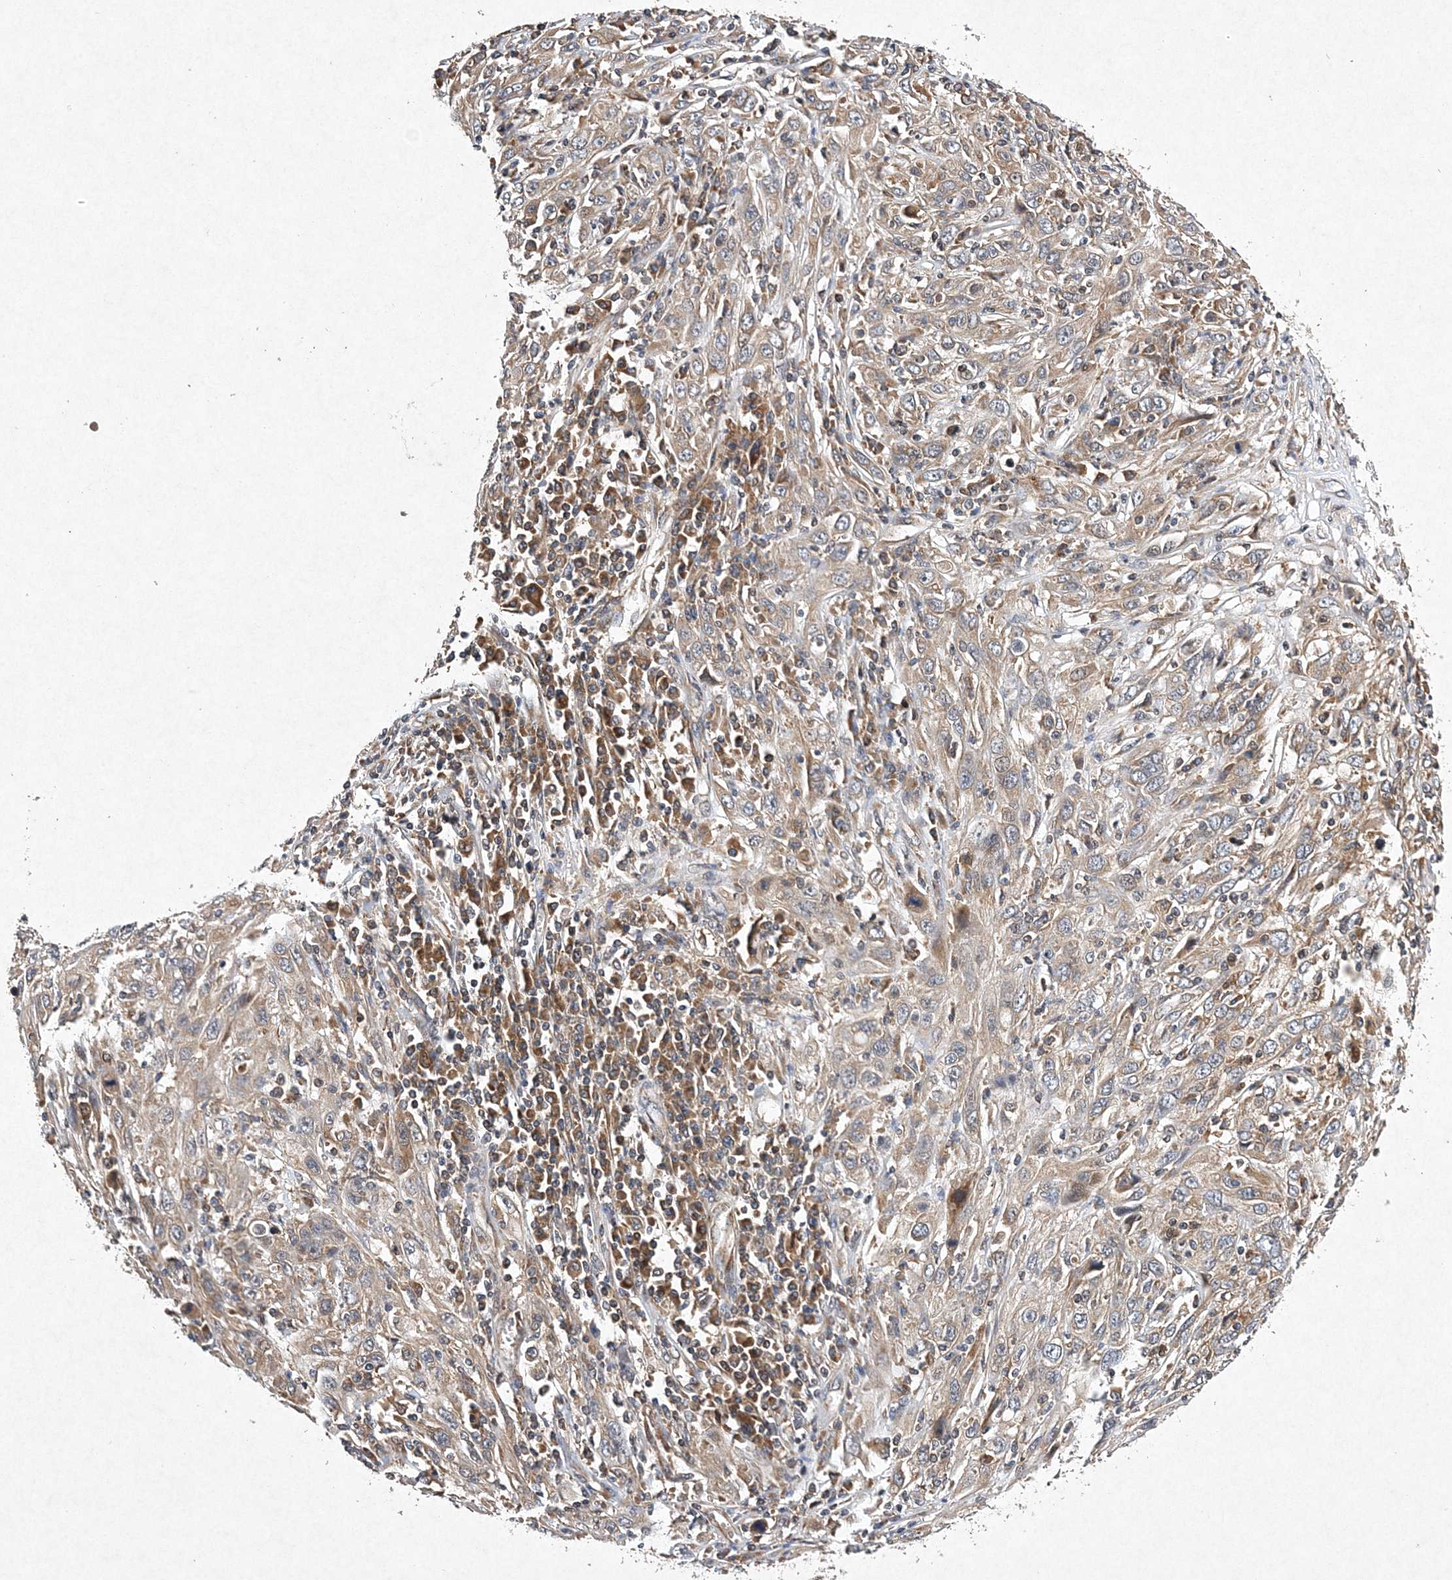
{"staining": {"intensity": "weak", "quantity": "25%-75%", "location": "cytoplasmic/membranous"}, "tissue": "cervical cancer", "cell_type": "Tumor cells", "image_type": "cancer", "snomed": [{"axis": "morphology", "description": "Squamous cell carcinoma, NOS"}, {"axis": "topography", "description": "Cervix"}], "caption": "Squamous cell carcinoma (cervical) was stained to show a protein in brown. There is low levels of weak cytoplasmic/membranous expression in approximately 25%-75% of tumor cells. (IHC, brightfield microscopy, high magnification).", "gene": "PROSER1", "patient": {"sex": "female", "age": 46}}